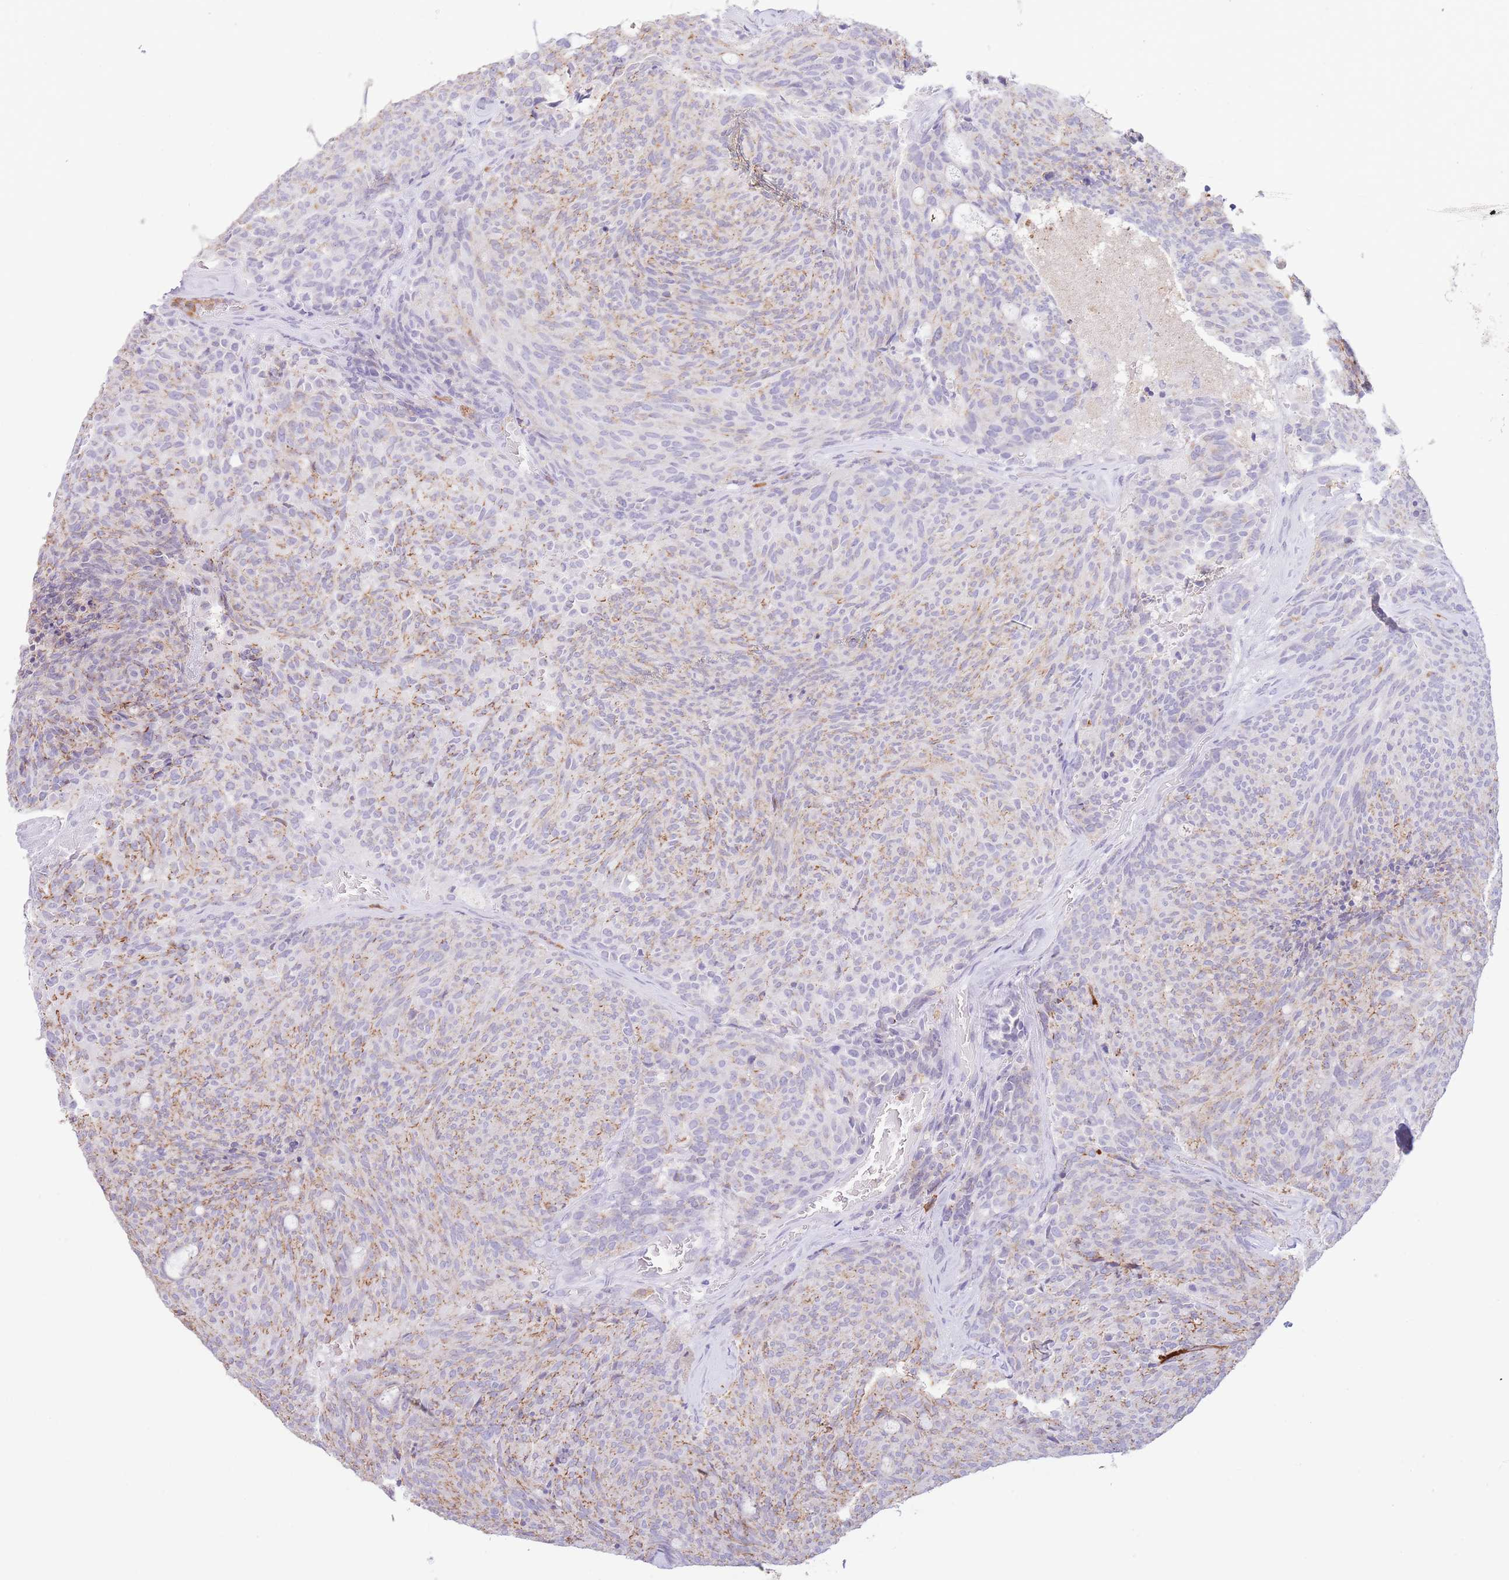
{"staining": {"intensity": "weak", "quantity": "25%-75%", "location": "cytoplasmic/membranous"}, "tissue": "carcinoid", "cell_type": "Tumor cells", "image_type": "cancer", "snomed": [{"axis": "morphology", "description": "Carcinoid, malignant, NOS"}, {"axis": "topography", "description": "Pancreas"}], "caption": "Approximately 25%-75% of tumor cells in human malignant carcinoid display weak cytoplasmic/membranous protein staining as visualized by brown immunohistochemical staining.", "gene": "LCLAT1", "patient": {"sex": "female", "age": 54}}